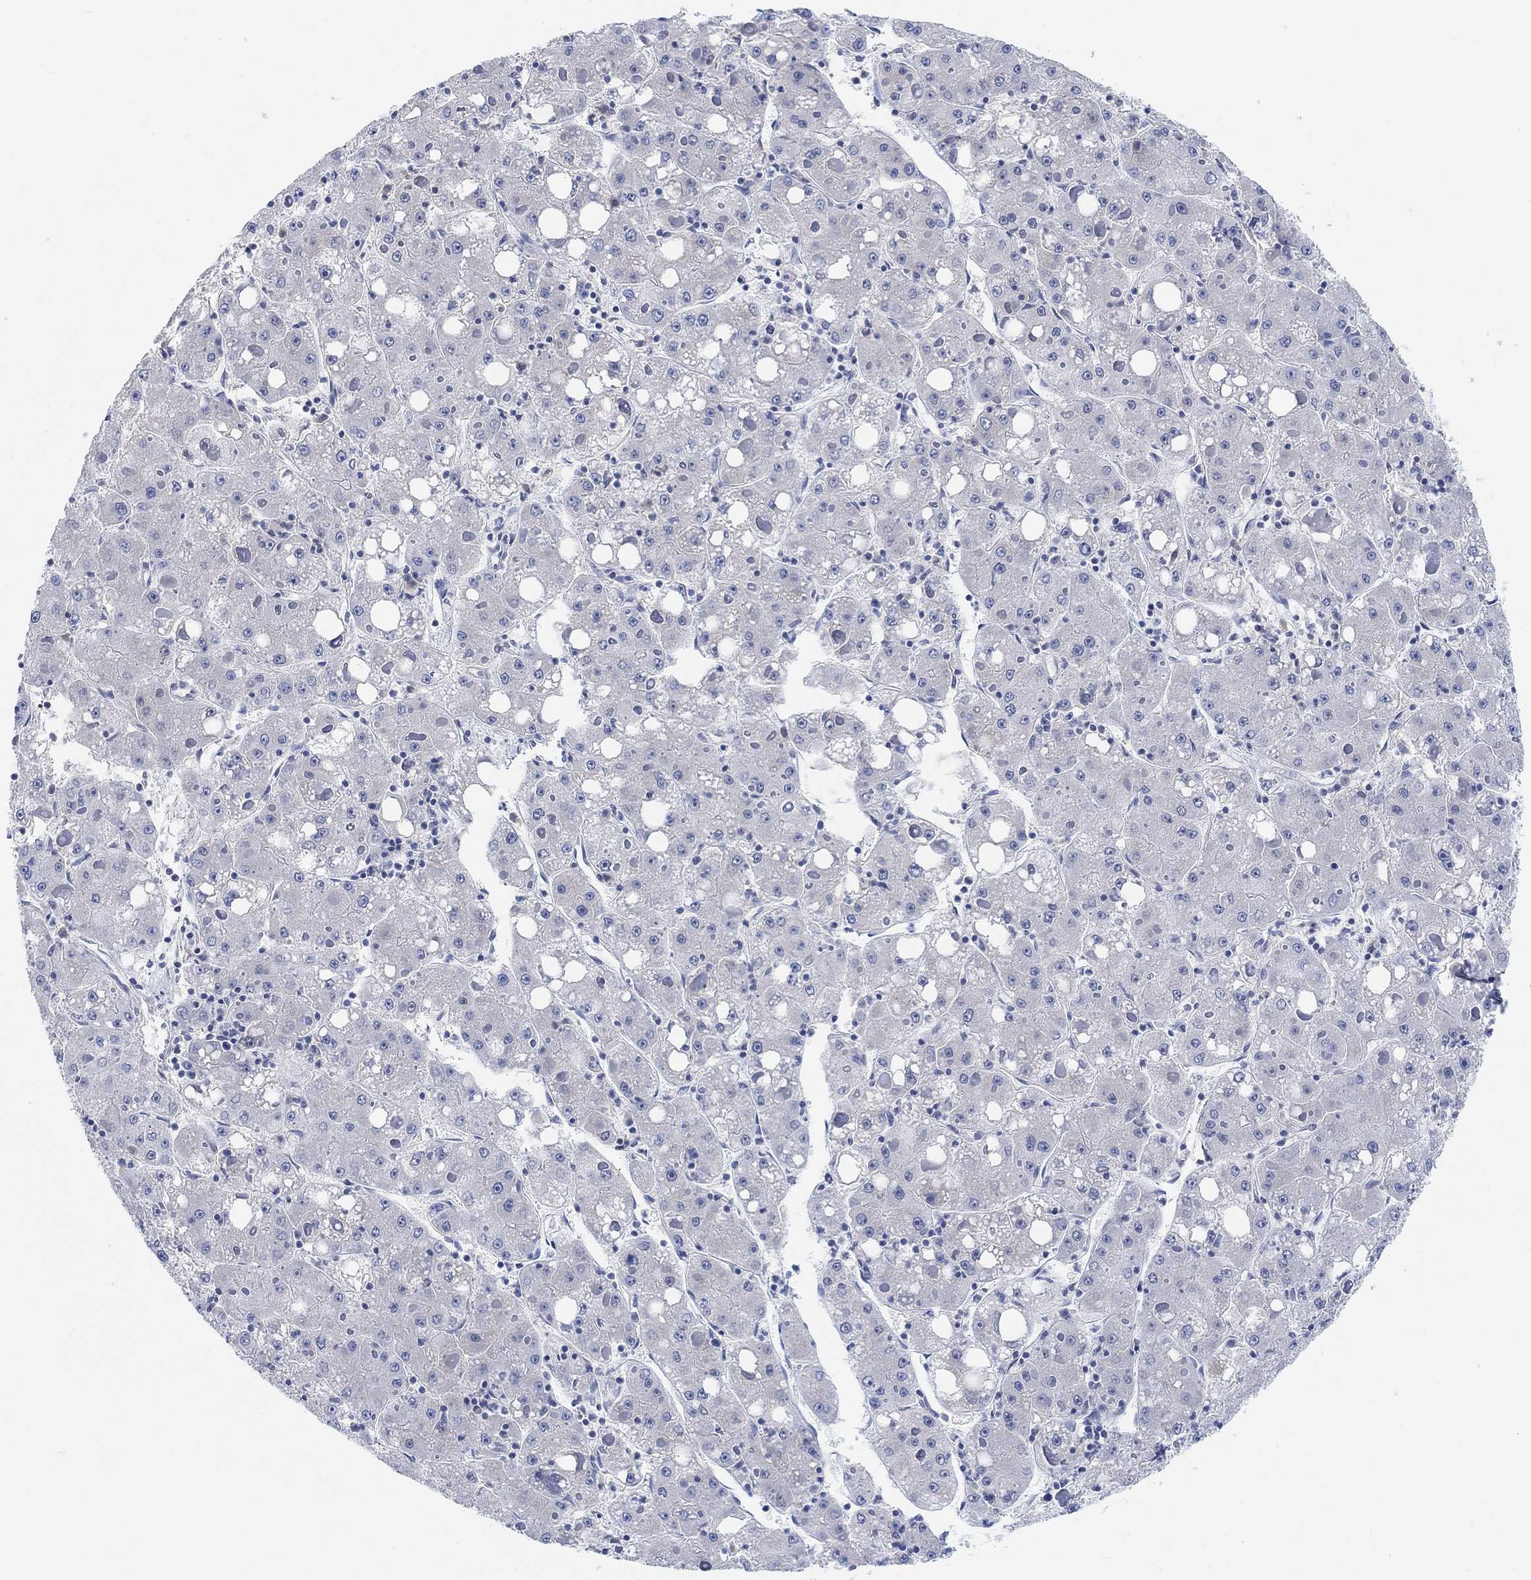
{"staining": {"intensity": "negative", "quantity": "none", "location": "none"}, "tissue": "liver cancer", "cell_type": "Tumor cells", "image_type": "cancer", "snomed": [{"axis": "morphology", "description": "Carcinoma, Hepatocellular, NOS"}, {"axis": "topography", "description": "Liver"}], "caption": "A high-resolution image shows IHC staining of liver cancer, which exhibits no significant staining in tumor cells.", "gene": "RIMS1", "patient": {"sex": "male", "age": 73}}